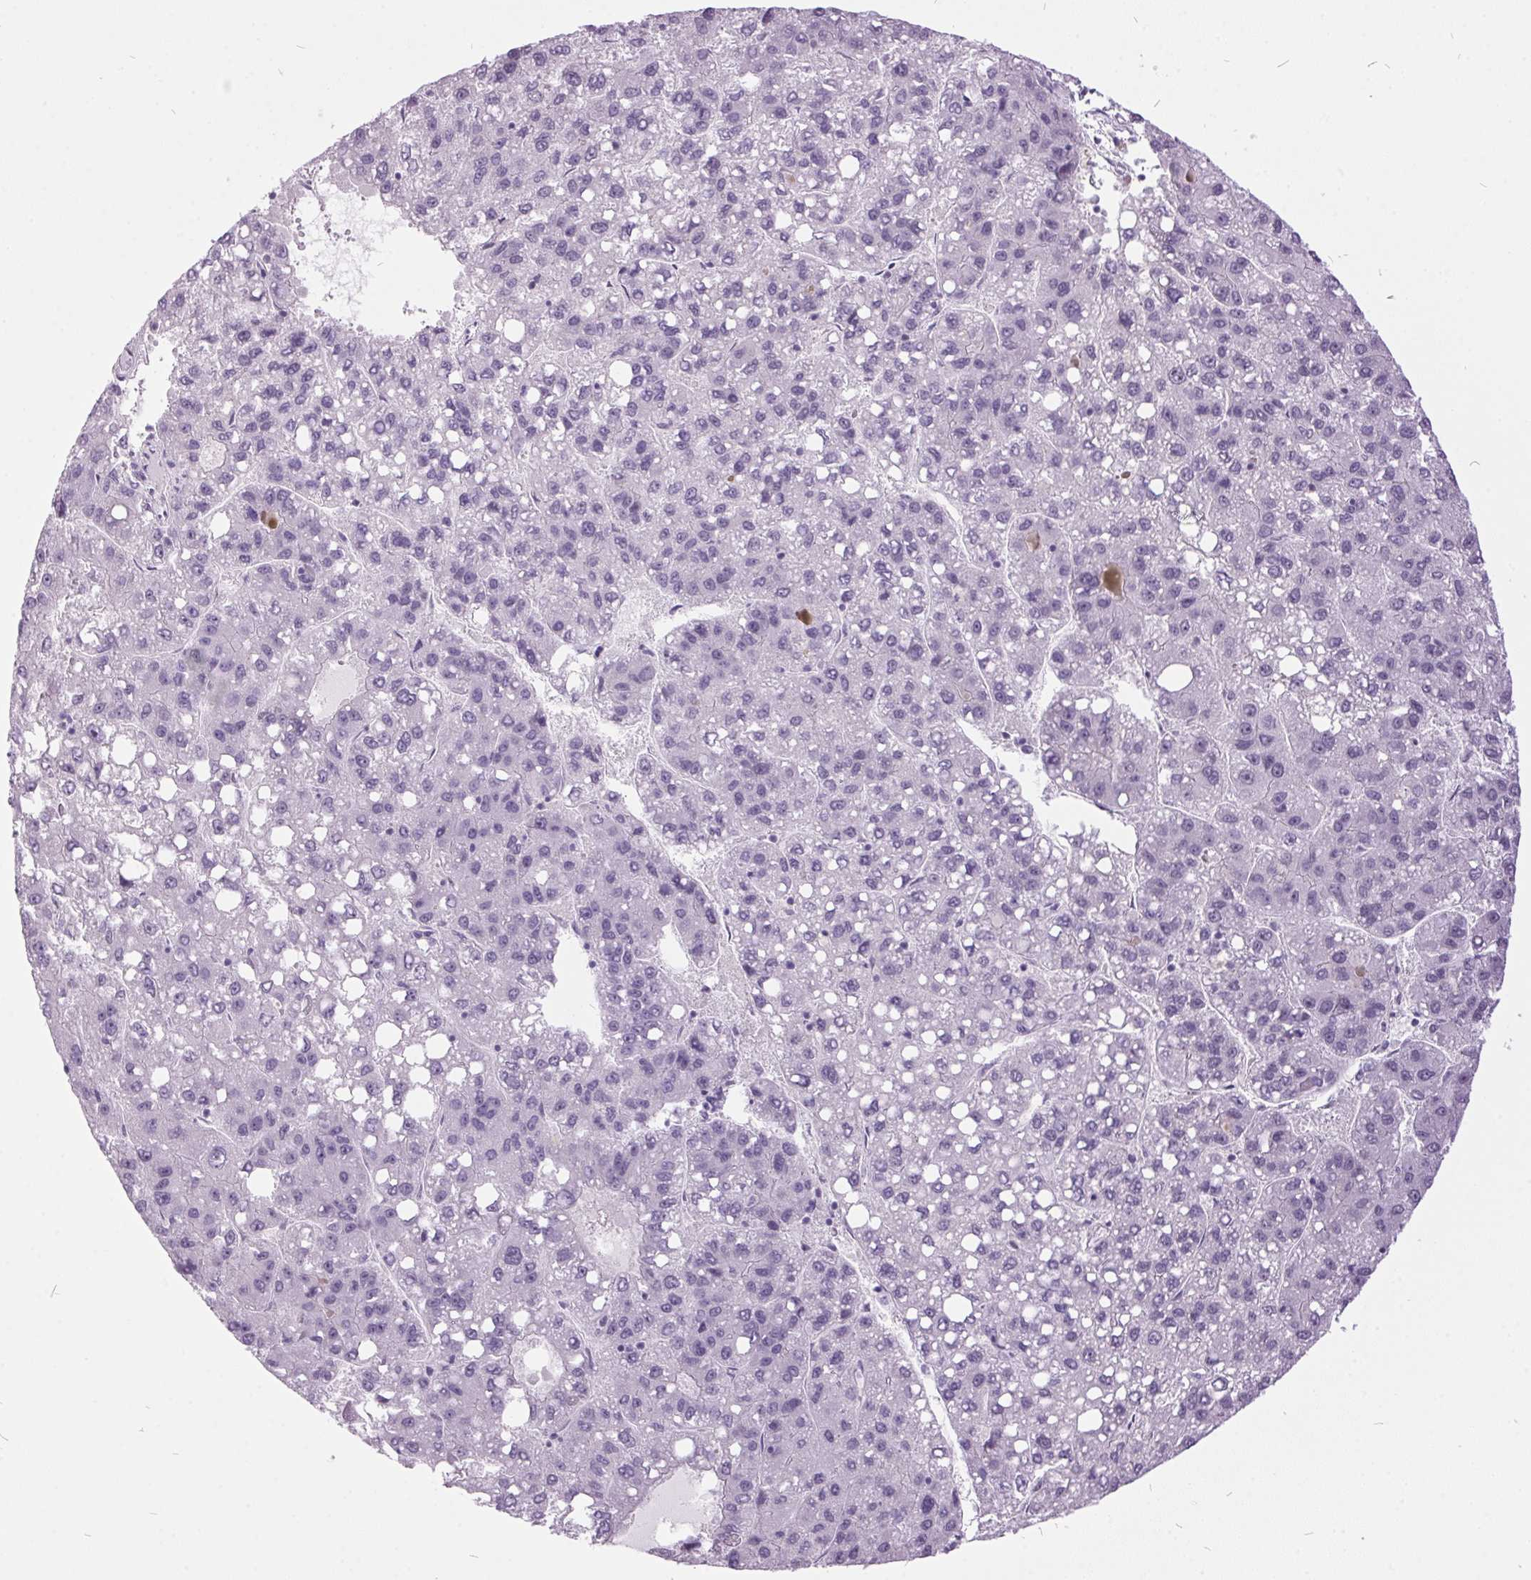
{"staining": {"intensity": "negative", "quantity": "none", "location": "none"}, "tissue": "liver cancer", "cell_type": "Tumor cells", "image_type": "cancer", "snomed": [{"axis": "morphology", "description": "Carcinoma, Hepatocellular, NOS"}, {"axis": "topography", "description": "Liver"}], "caption": "IHC image of human liver cancer stained for a protein (brown), which displays no staining in tumor cells.", "gene": "ODAD2", "patient": {"sex": "female", "age": 82}}